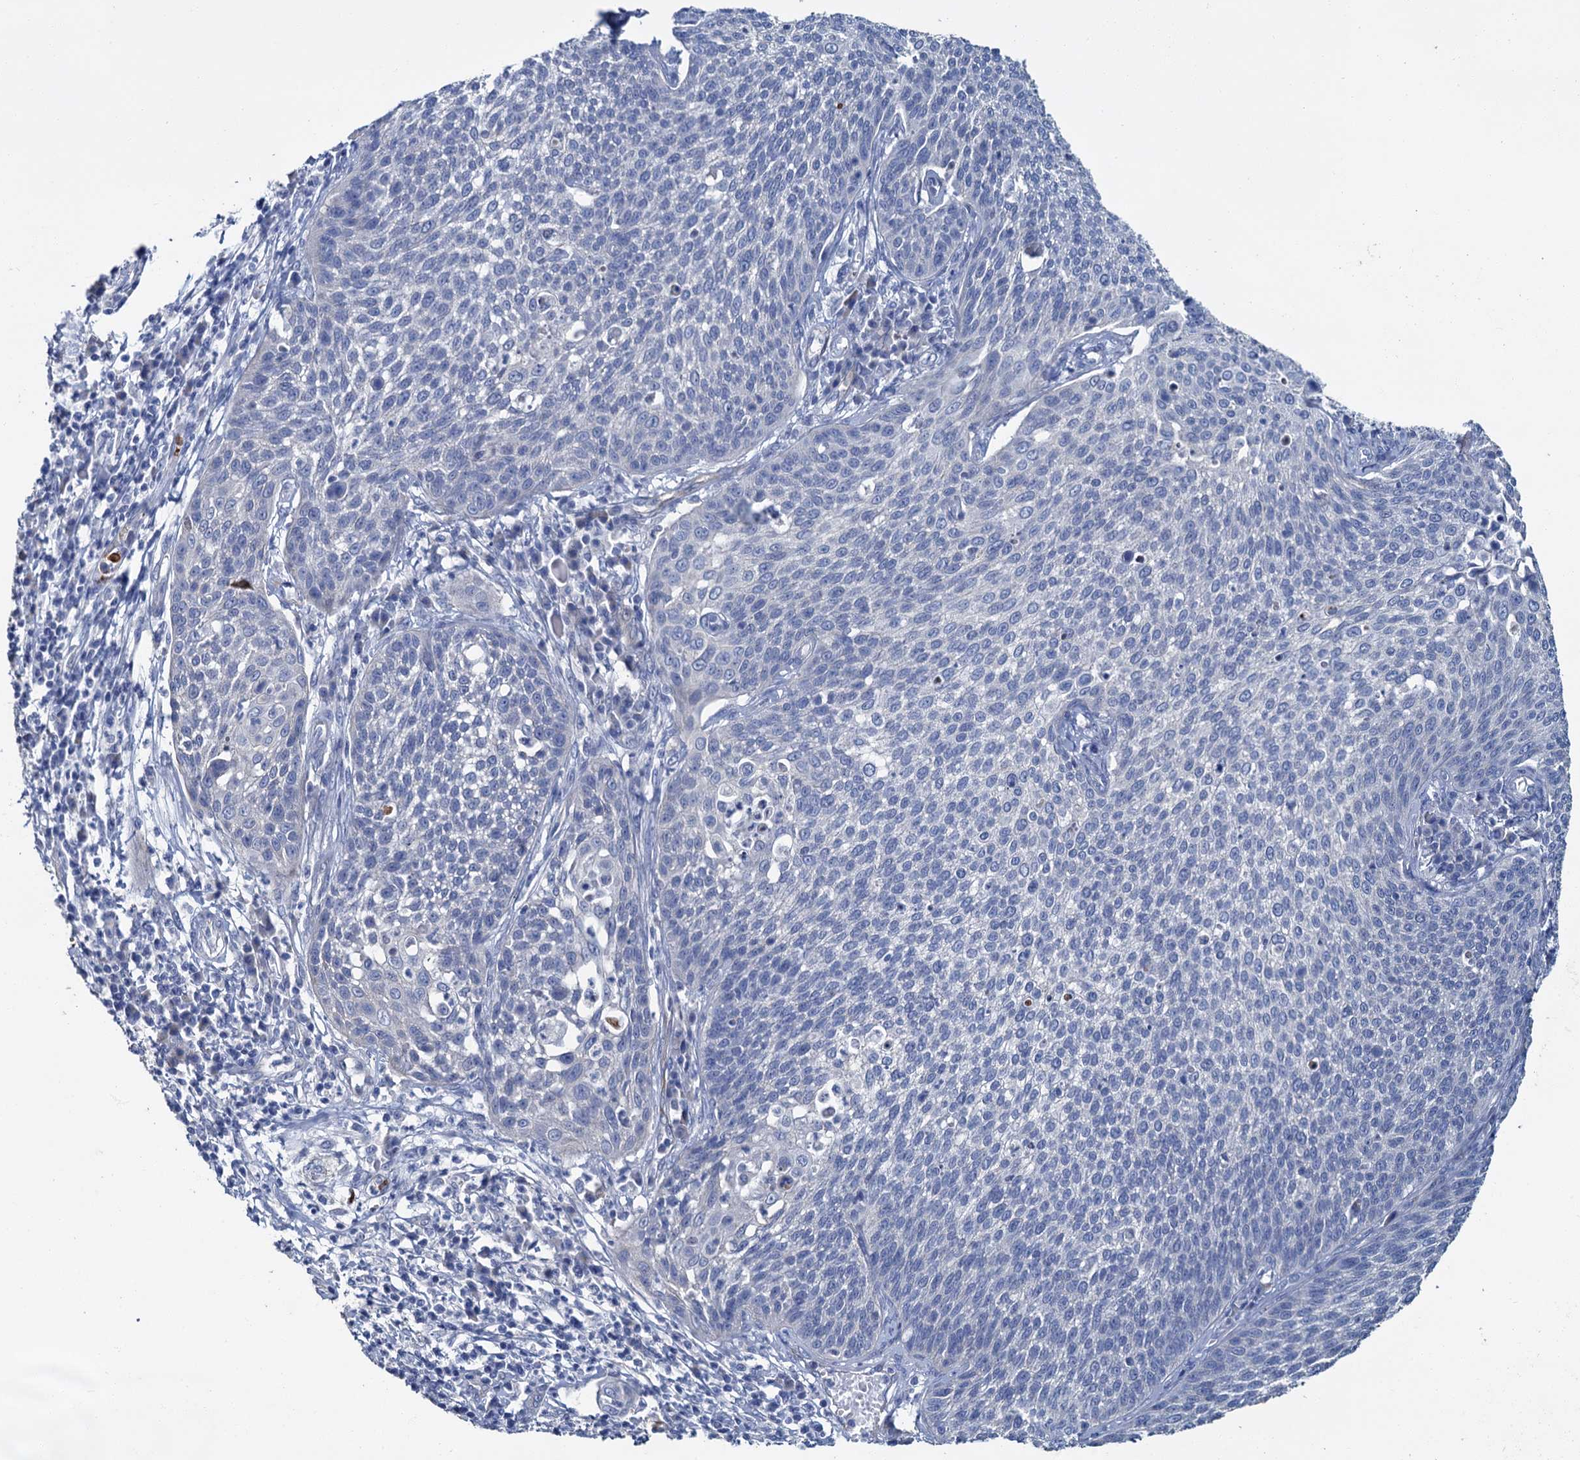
{"staining": {"intensity": "negative", "quantity": "none", "location": "none"}, "tissue": "cervical cancer", "cell_type": "Tumor cells", "image_type": "cancer", "snomed": [{"axis": "morphology", "description": "Squamous cell carcinoma, NOS"}, {"axis": "topography", "description": "Cervix"}], "caption": "There is no significant staining in tumor cells of squamous cell carcinoma (cervical). Nuclei are stained in blue.", "gene": "SNCB", "patient": {"sex": "female", "age": 34}}